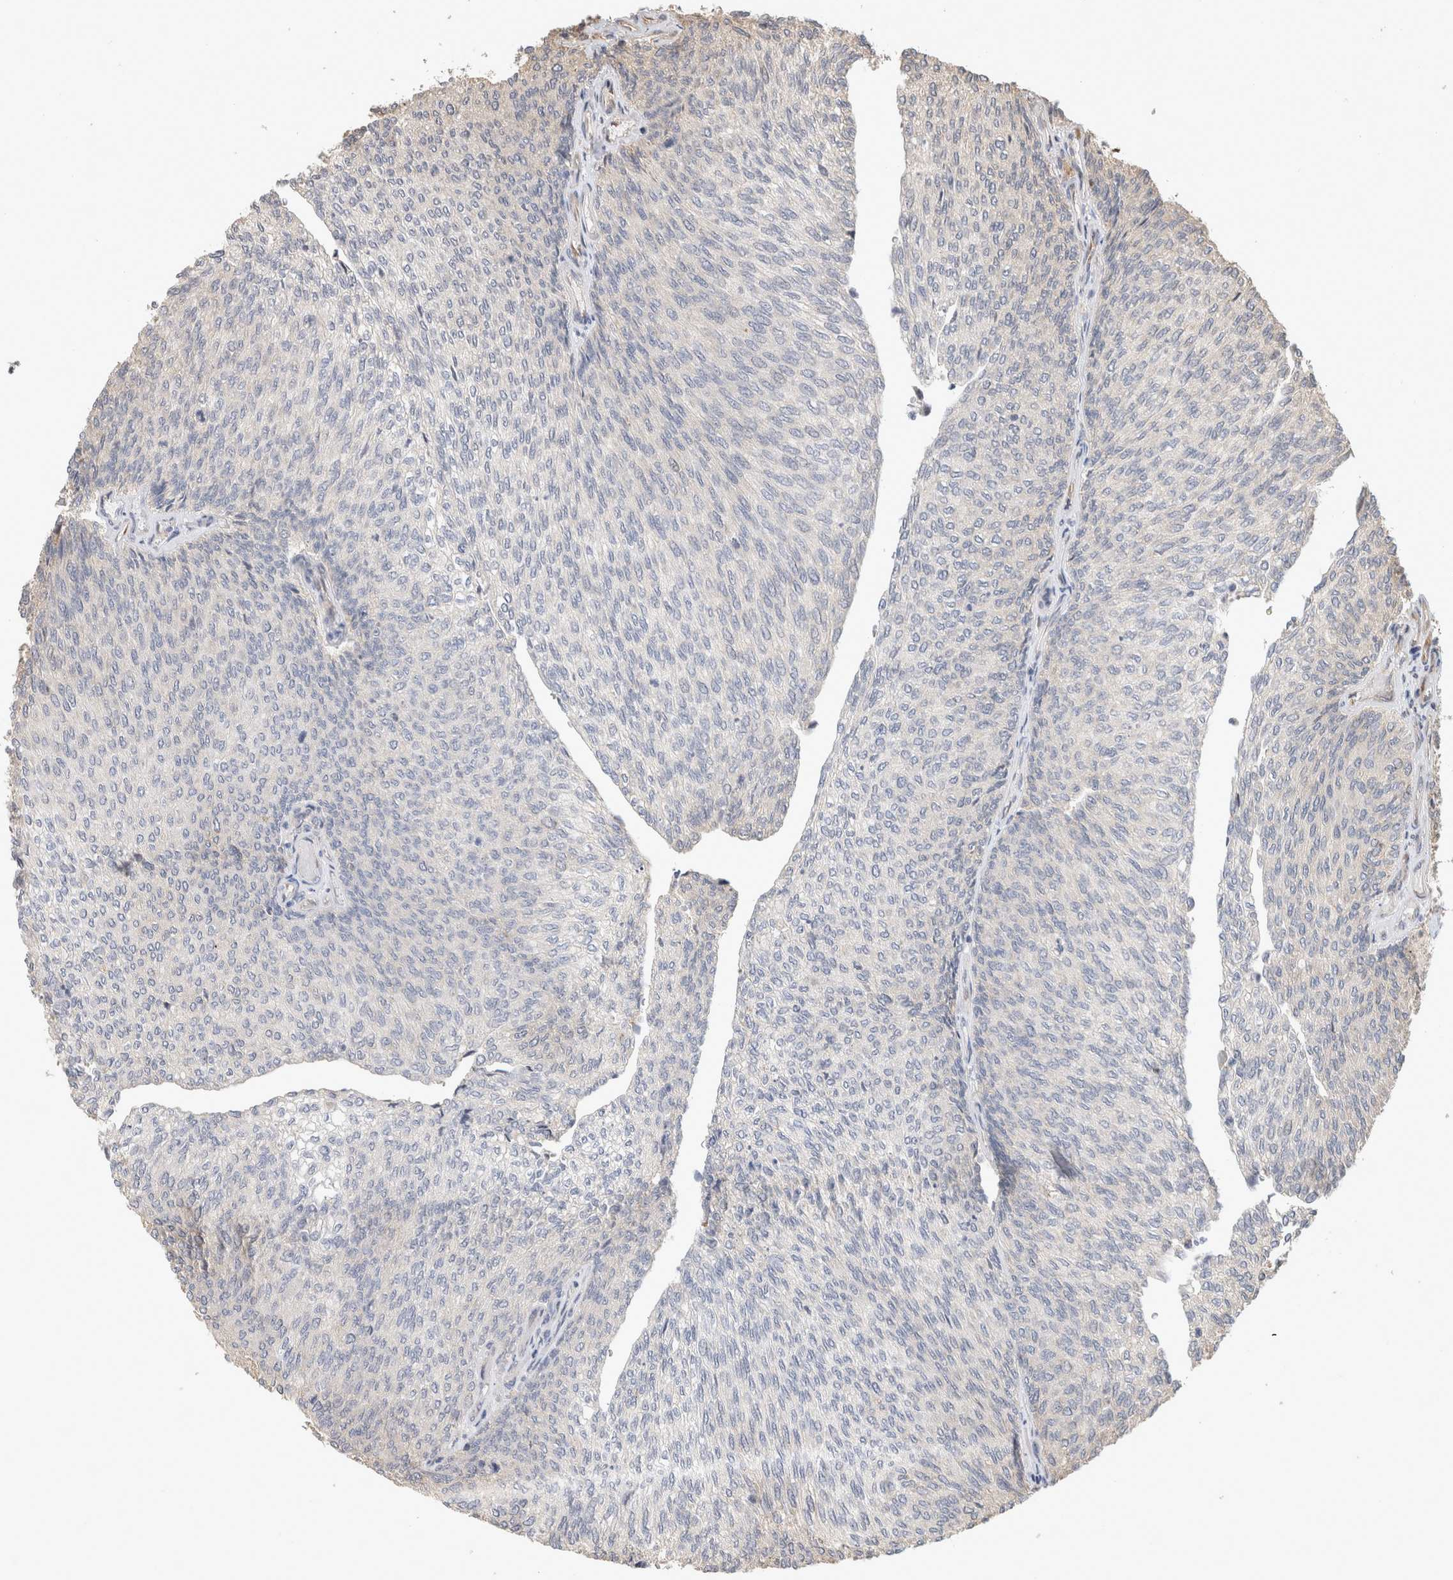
{"staining": {"intensity": "negative", "quantity": "none", "location": "none"}, "tissue": "urothelial cancer", "cell_type": "Tumor cells", "image_type": "cancer", "snomed": [{"axis": "morphology", "description": "Urothelial carcinoma, Low grade"}, {"axis": "topography", "description": "Urinary bladder"}], "caption": "Immunohistochemical staining of human urothelial cancer displays no significant expression in tumor cells.", "gene": "PCDHB15", "patient": {"sex": "female", "age": 79}}